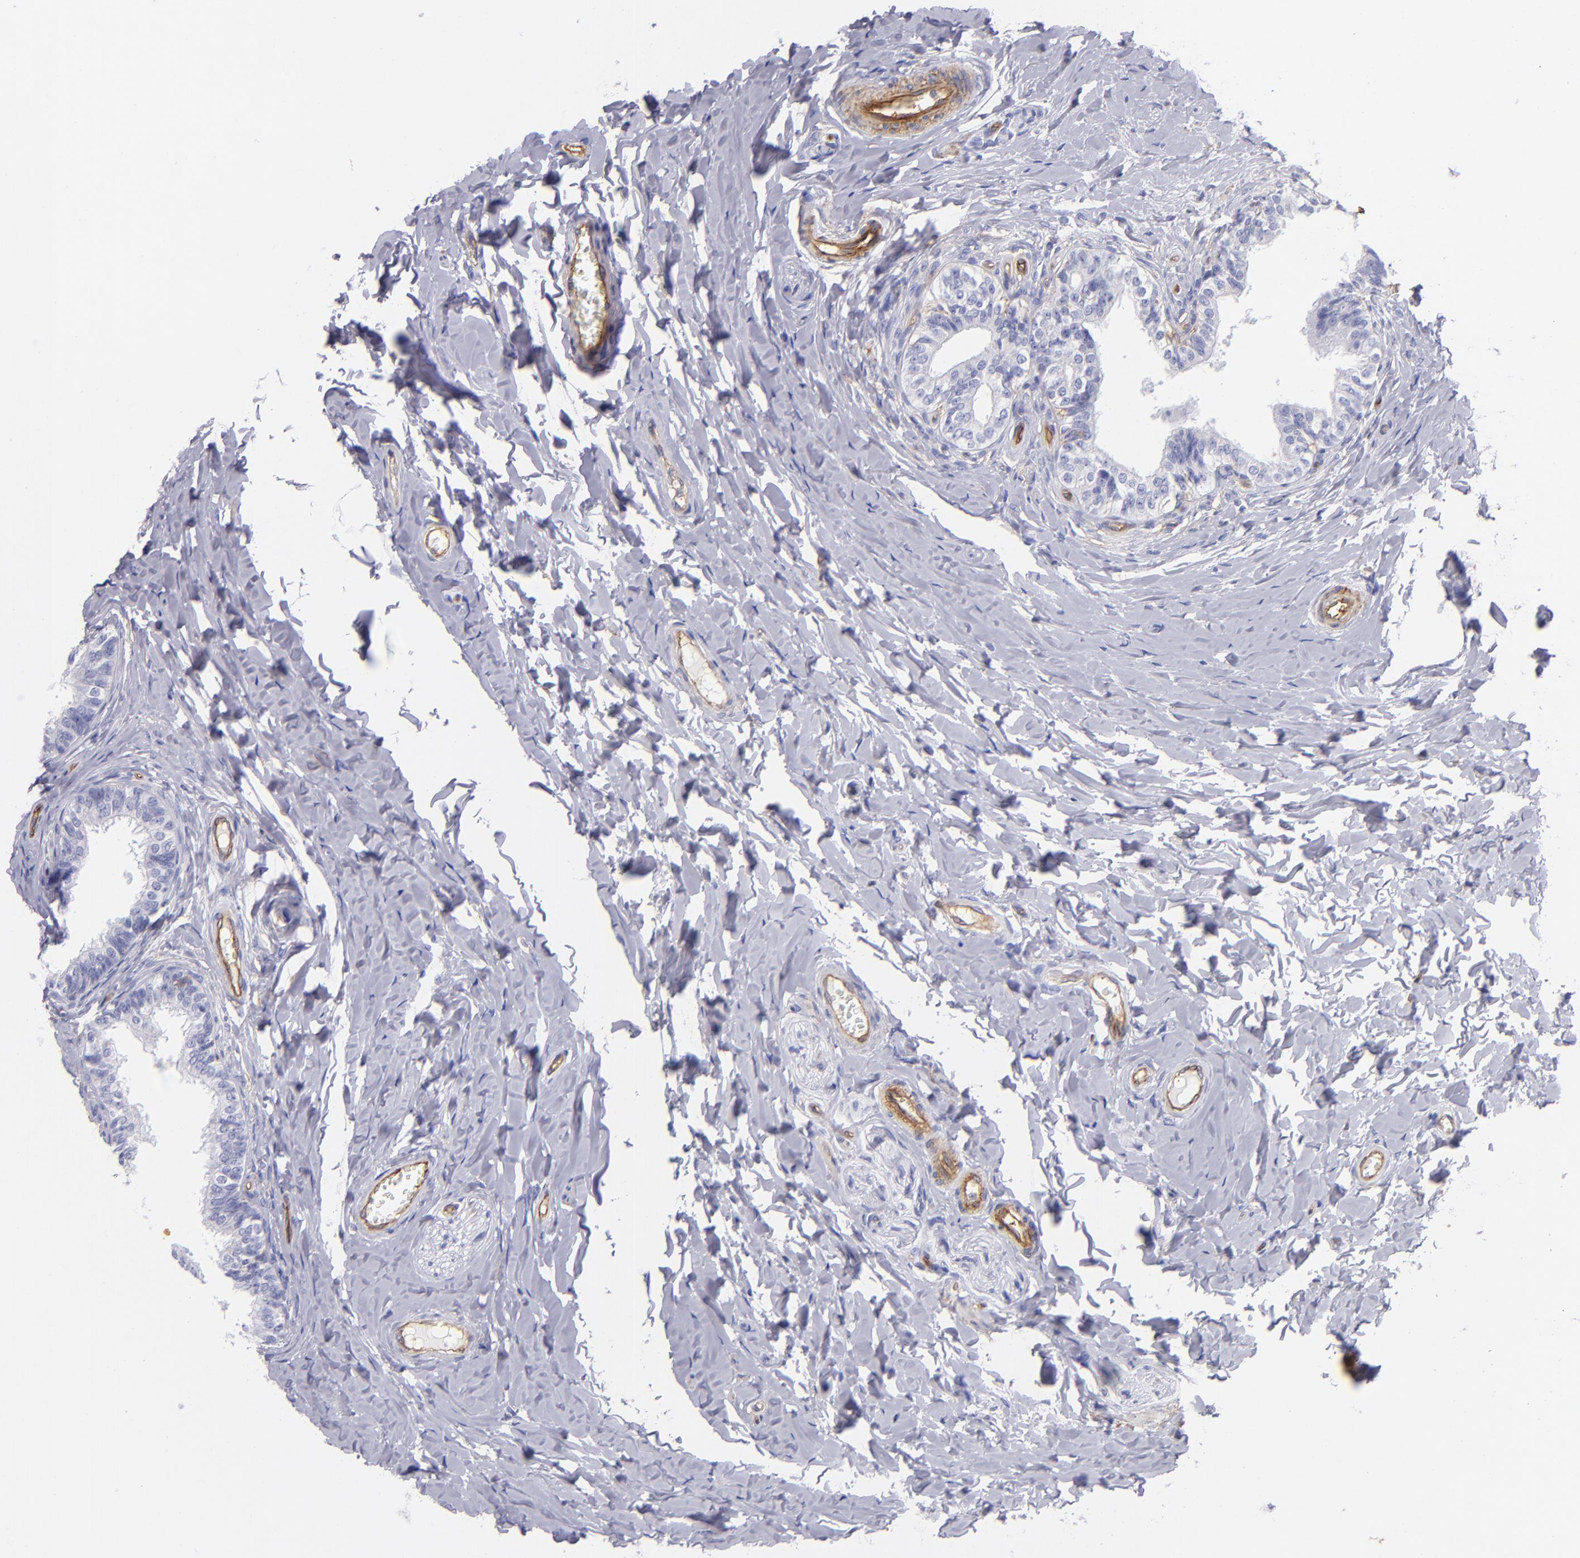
{"staining": {"intensity": "negative", "quantity": "none", "location": "none"}, "tissue": "epididymis", "cell_type": "Glandular cells", "image_type": "normal", "snomed": [{"axis": "morphology", "description": "Normal tissue, NOS"}, {"axis": "topography", "description": "Soft tissue"}, {"axis": "topography", "description": "Epididymis"}], "caption": "Image shows no protein positivity in glandular cells of normal epididymis. (DAB (3,3'-diaminobenzidine) IHC with hematoxylin counter stain).", "gene": "ENTPD1", "patient": {"sex": "male", "age": 26}}